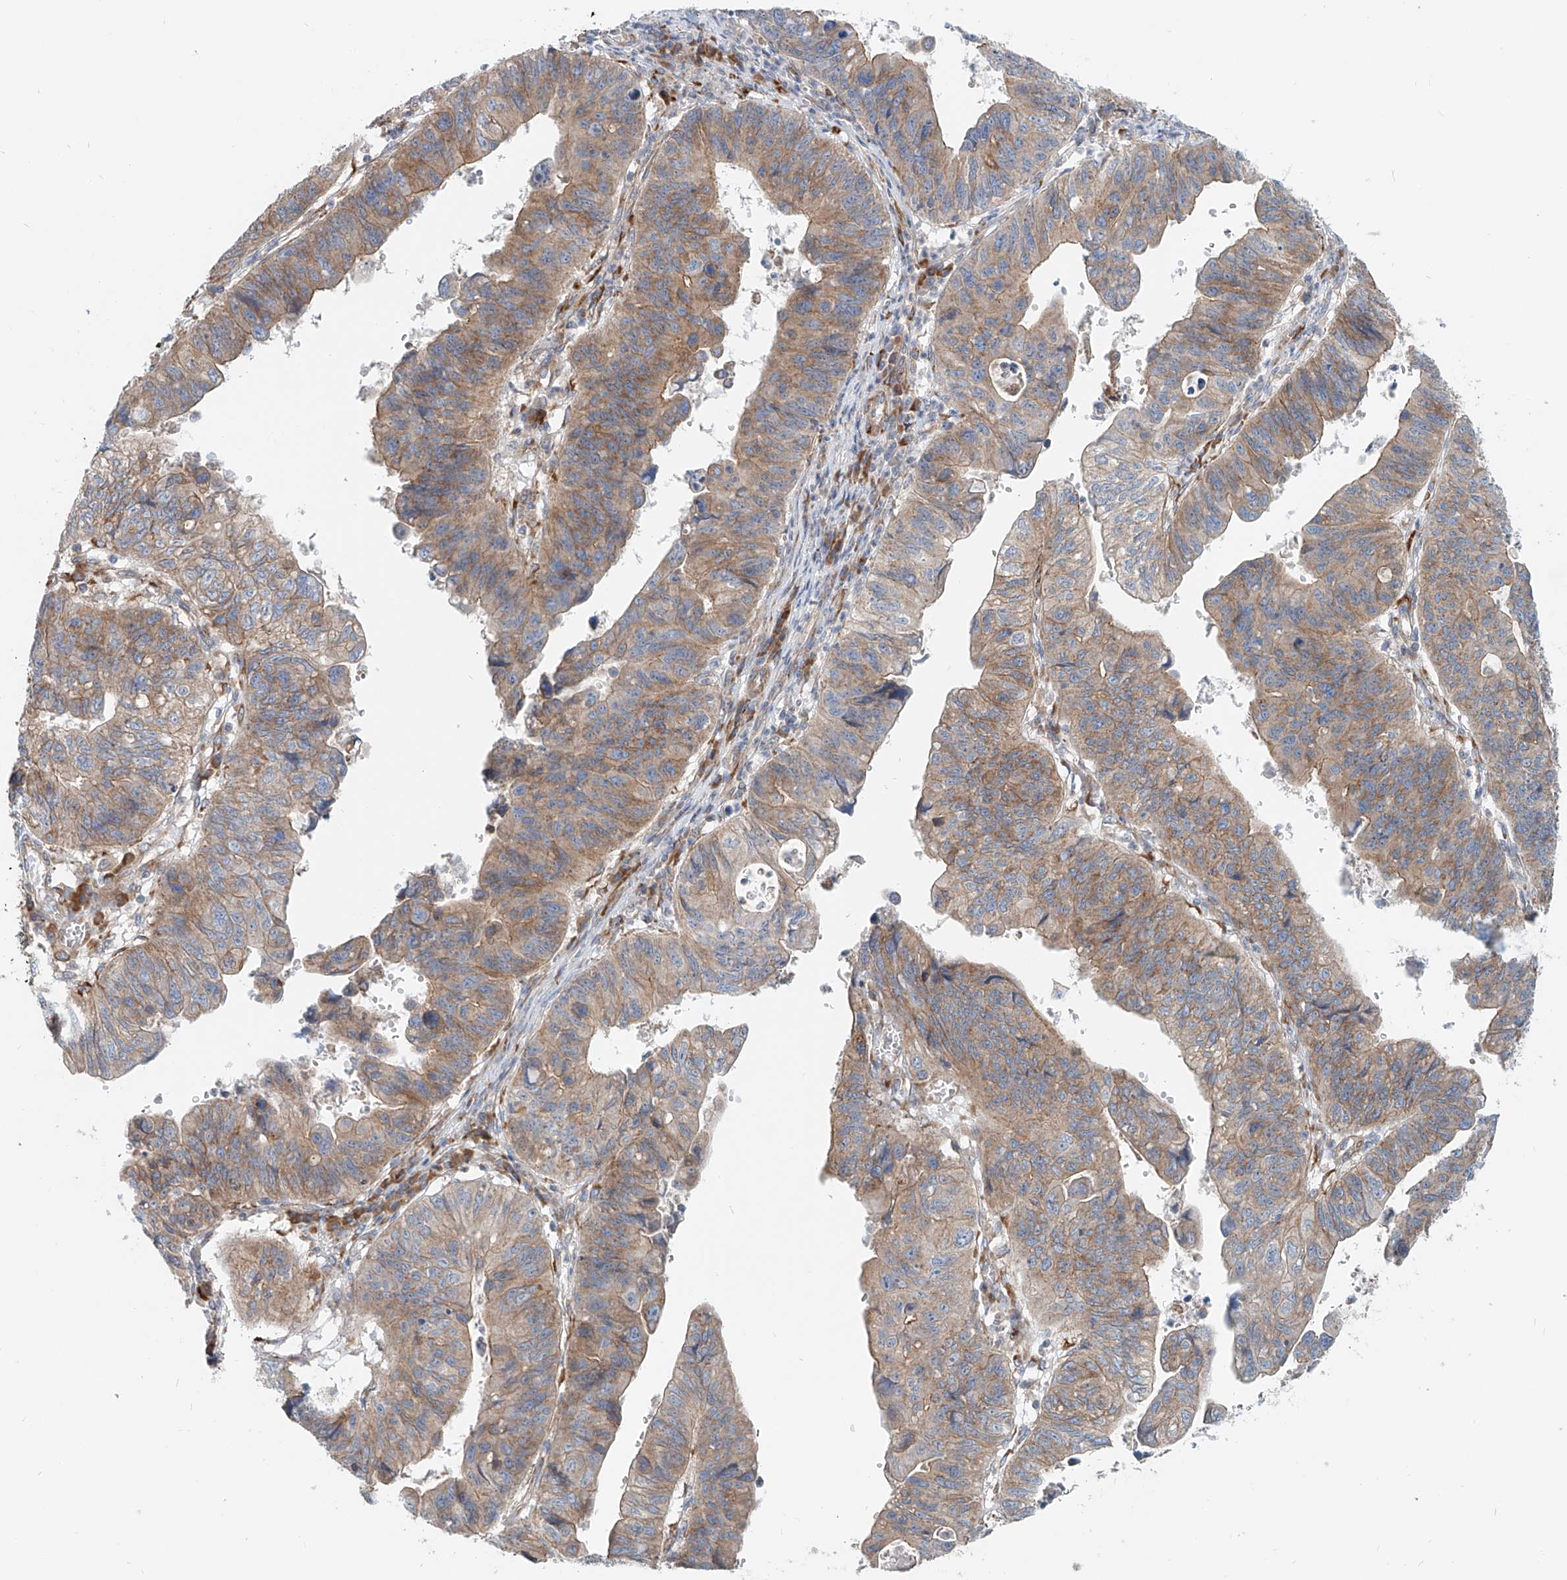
{"staining": {"intensity": "moderate", "quantity": ">75%", "location": "cytoplasmic/membranous"}, "tissue": "stomach cancer", "cell_type": "Tumor cells", "image_type": "cancer", "snomed": [{"axis": "morphology", "description": "Adenocarcinoma, NOS"}, {"axis": "topography", "description": "Stomach"}], "caption": "Adenocarcinoma (stomach) stained for a protein demonstrates moderate cytoplasmic/membranous positivity in tumor cells.", "gene": "SNAP29", "patient": {"sex": "male", "age": 59}}